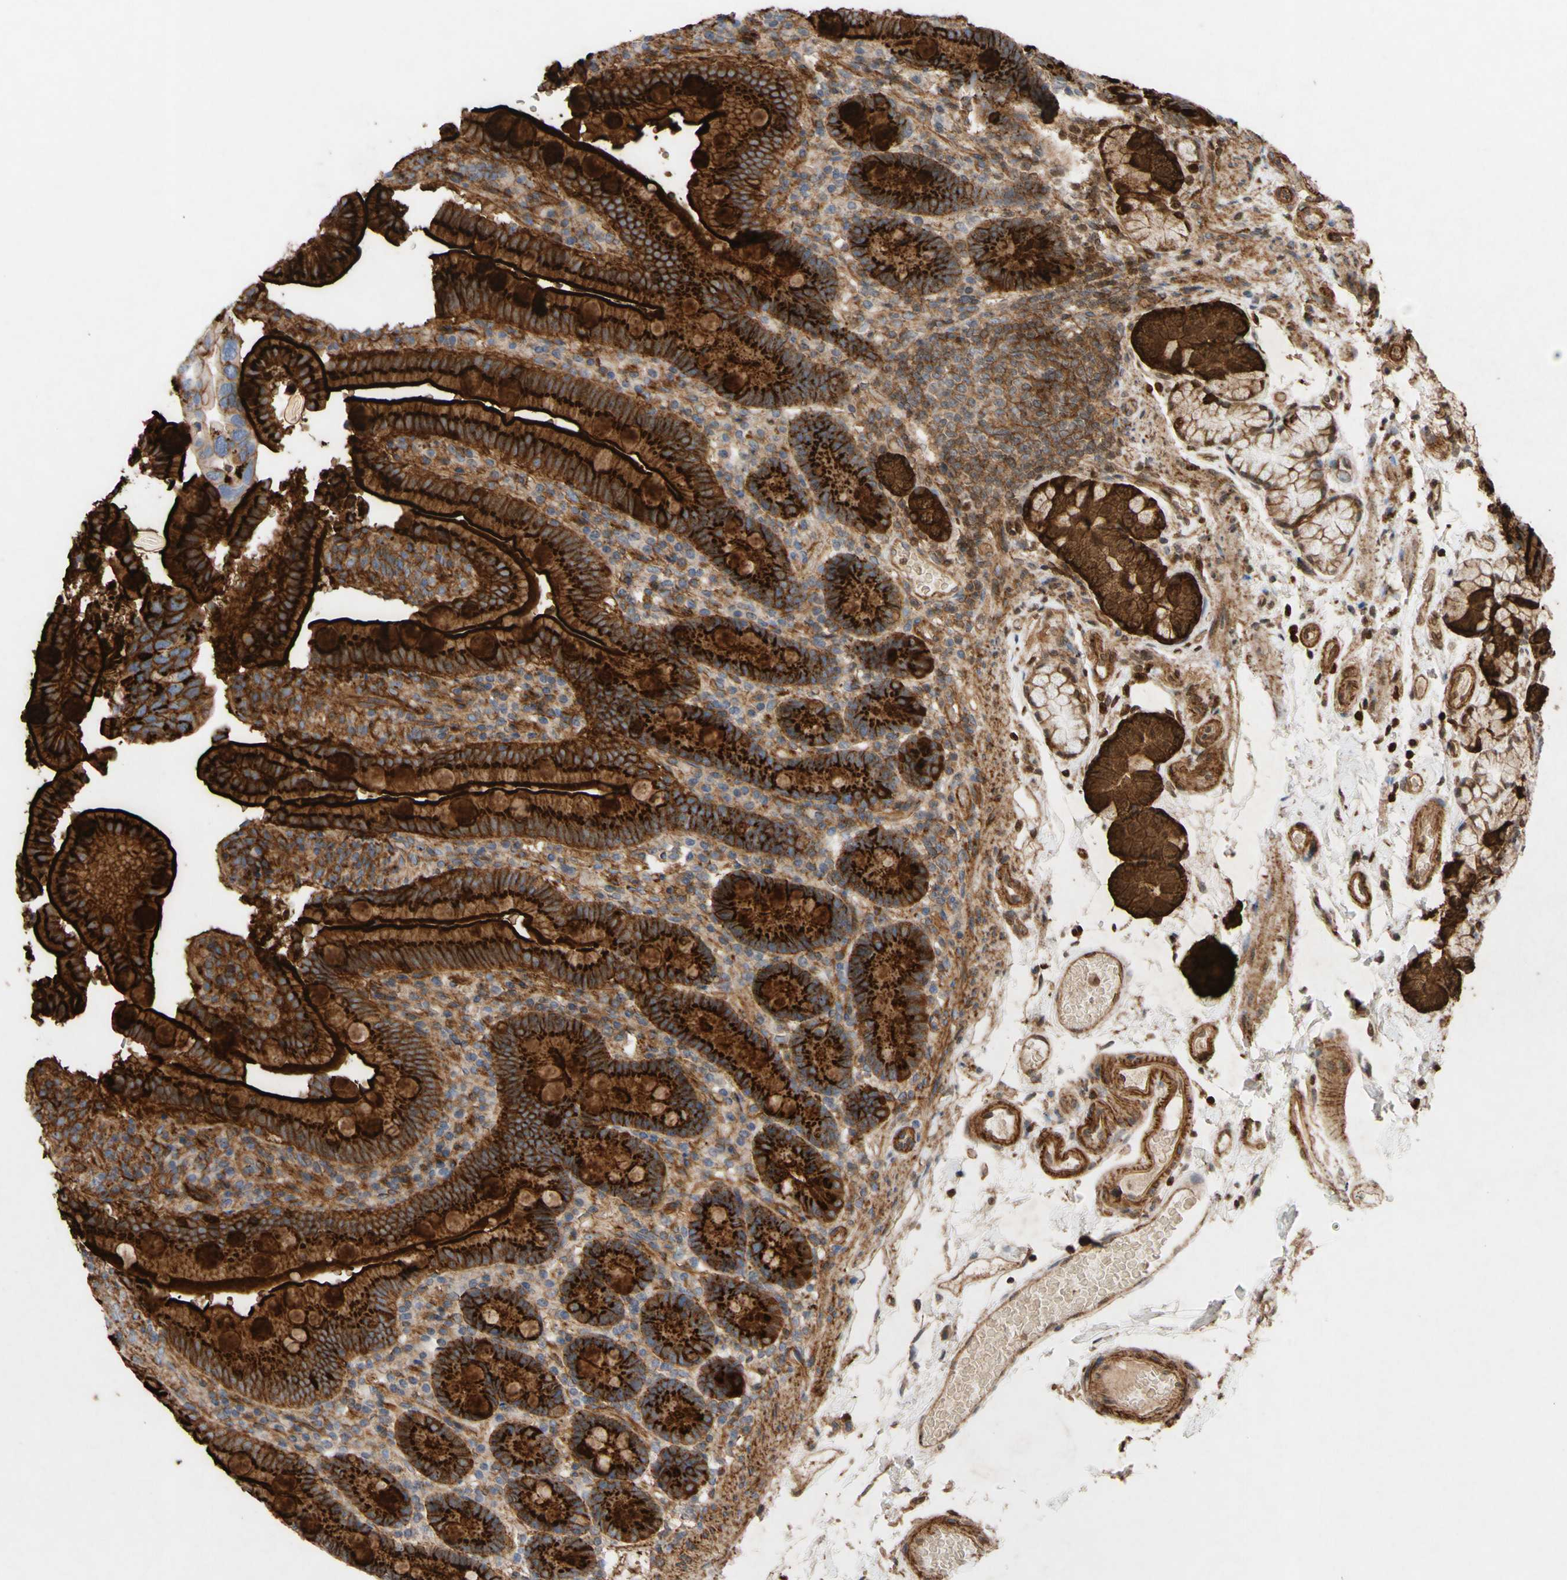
{"staining": {"intensity": "strong", "quantity": ">75%", "location": "cytoplasmic/membranous"}, "tissue": "duodenum", "cell_type": "Glandular cells", "image_type": "normal", "snomed": [{"axis": "morphology", "description": "Normal tissue, NOS"}, {"axis": "topography", "description": "Small intestine, NOS"}], "caption": "A brown stain highlights strong cytoplasmic/membranous positivity of a protein in glandular cells of normal human duodenum.", "gene": "ATP2A3", "patient": {"sex": "female", "age": 71}}